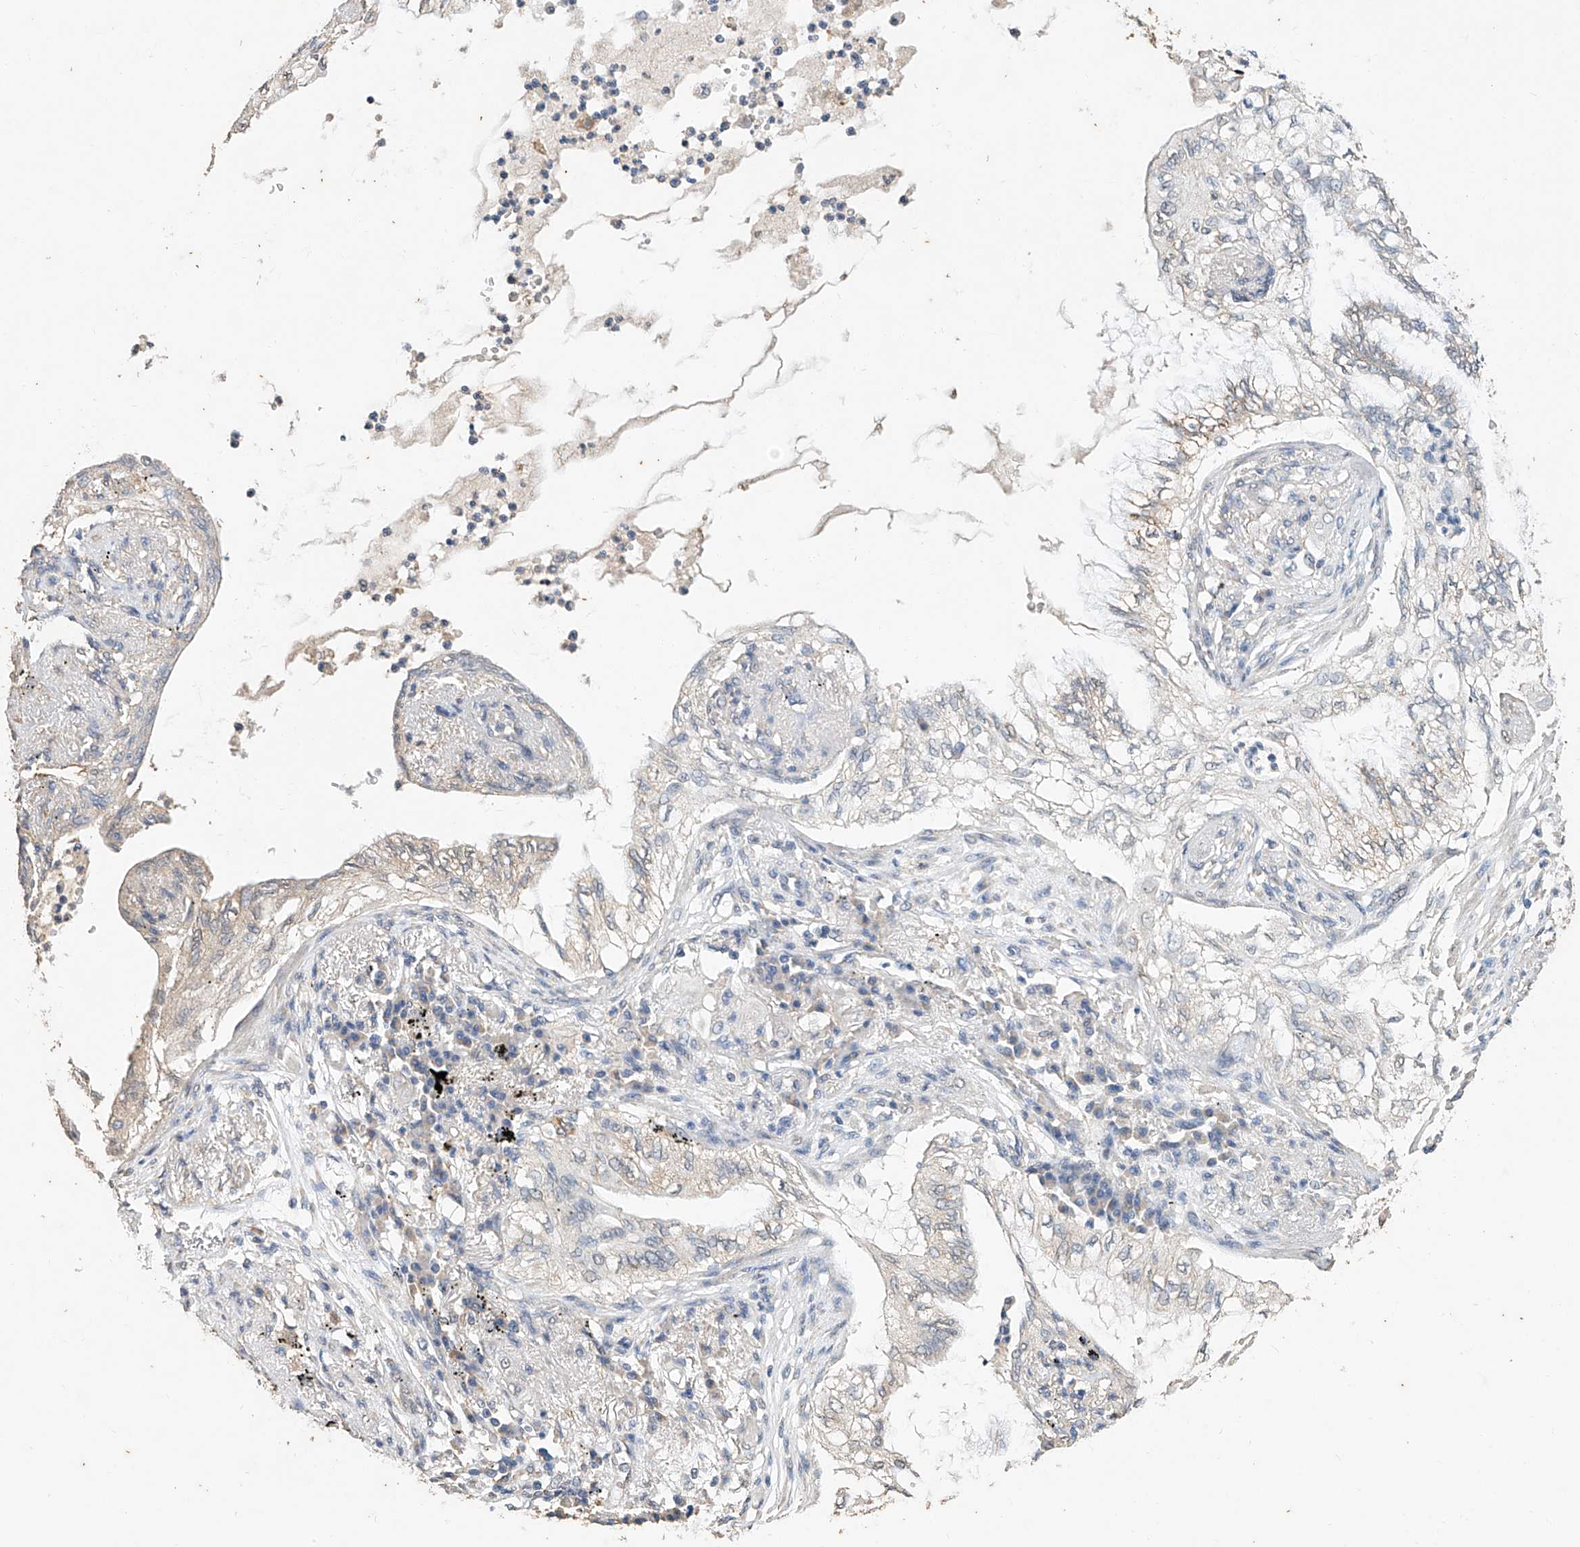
{"staining": {"intensity": "negative", "quantity": "none", "location": "none"}, "tissue": "lung cancer", "cell_type": "Tumor cells", "image_type": "cancer", "snomed": [{"axis": "morphology", "description": "Normal tissue, NOS"}, {"axis": "morphology", "description": "Adenocarcinoma, NOS"}, {"axis": "topography", "description": "Bronchus"}, {"axis": "topography", "description": "Lung"}], "caption": "A histopathology image of human lung cancer is negative for staining in tumor cells.", "gene": "CERS4", "patient": {"sex": "female", "age": 70}}